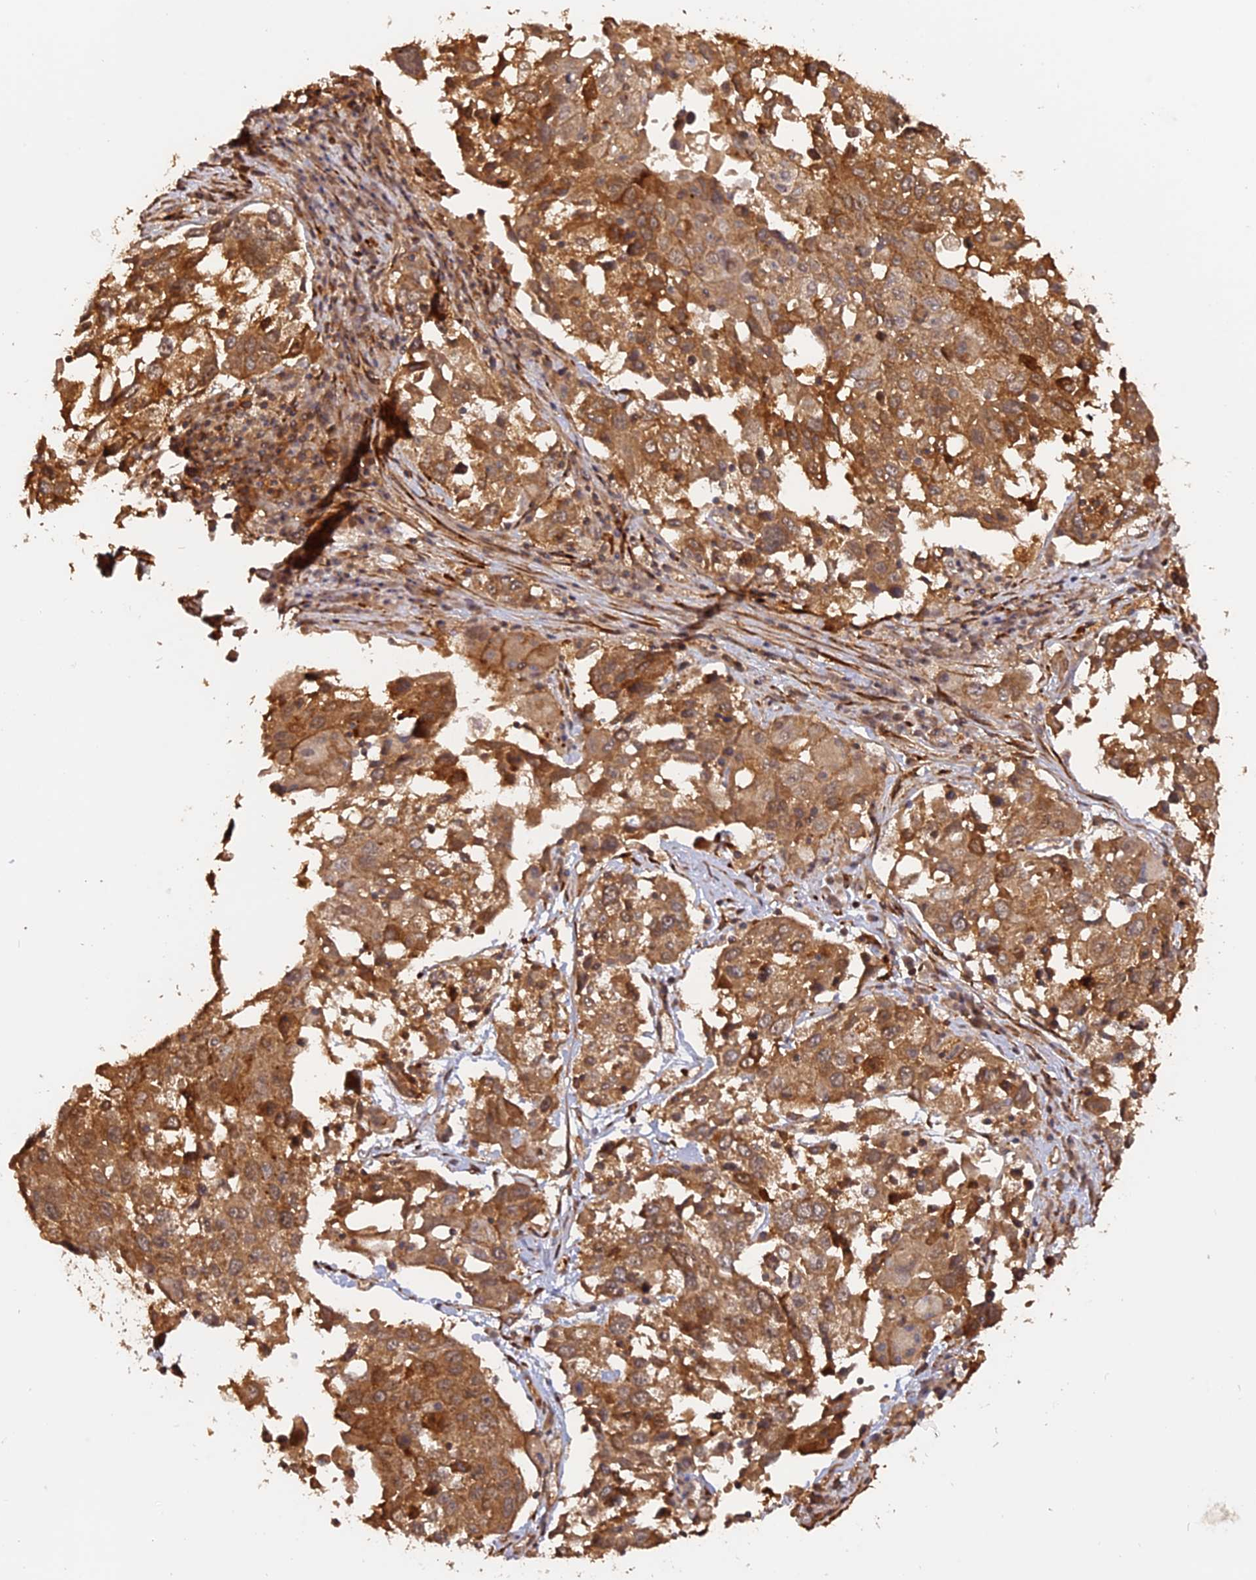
{"staining": {"intensity": "moderate", "quantity": ">75%", "location": "cytoplasmic/membranous"}, "tissue": "lung cancer", "cell_type": "Tumor cells", "image_type": "cancer", "snomed": [{"axis": "morphology", "description": "Squamous cell carcinoma, NOS"}, {"axis": "topography", "description": "Lung"}], "caption": "Moderate cytoplasmic/membranous expression for a protein is appreciated in approximately >75% of tumor cells of lung squamous cell carcinoma using IHC.", "gene": "CCDC174", "patient": {"sex": "male", "age": 65}}